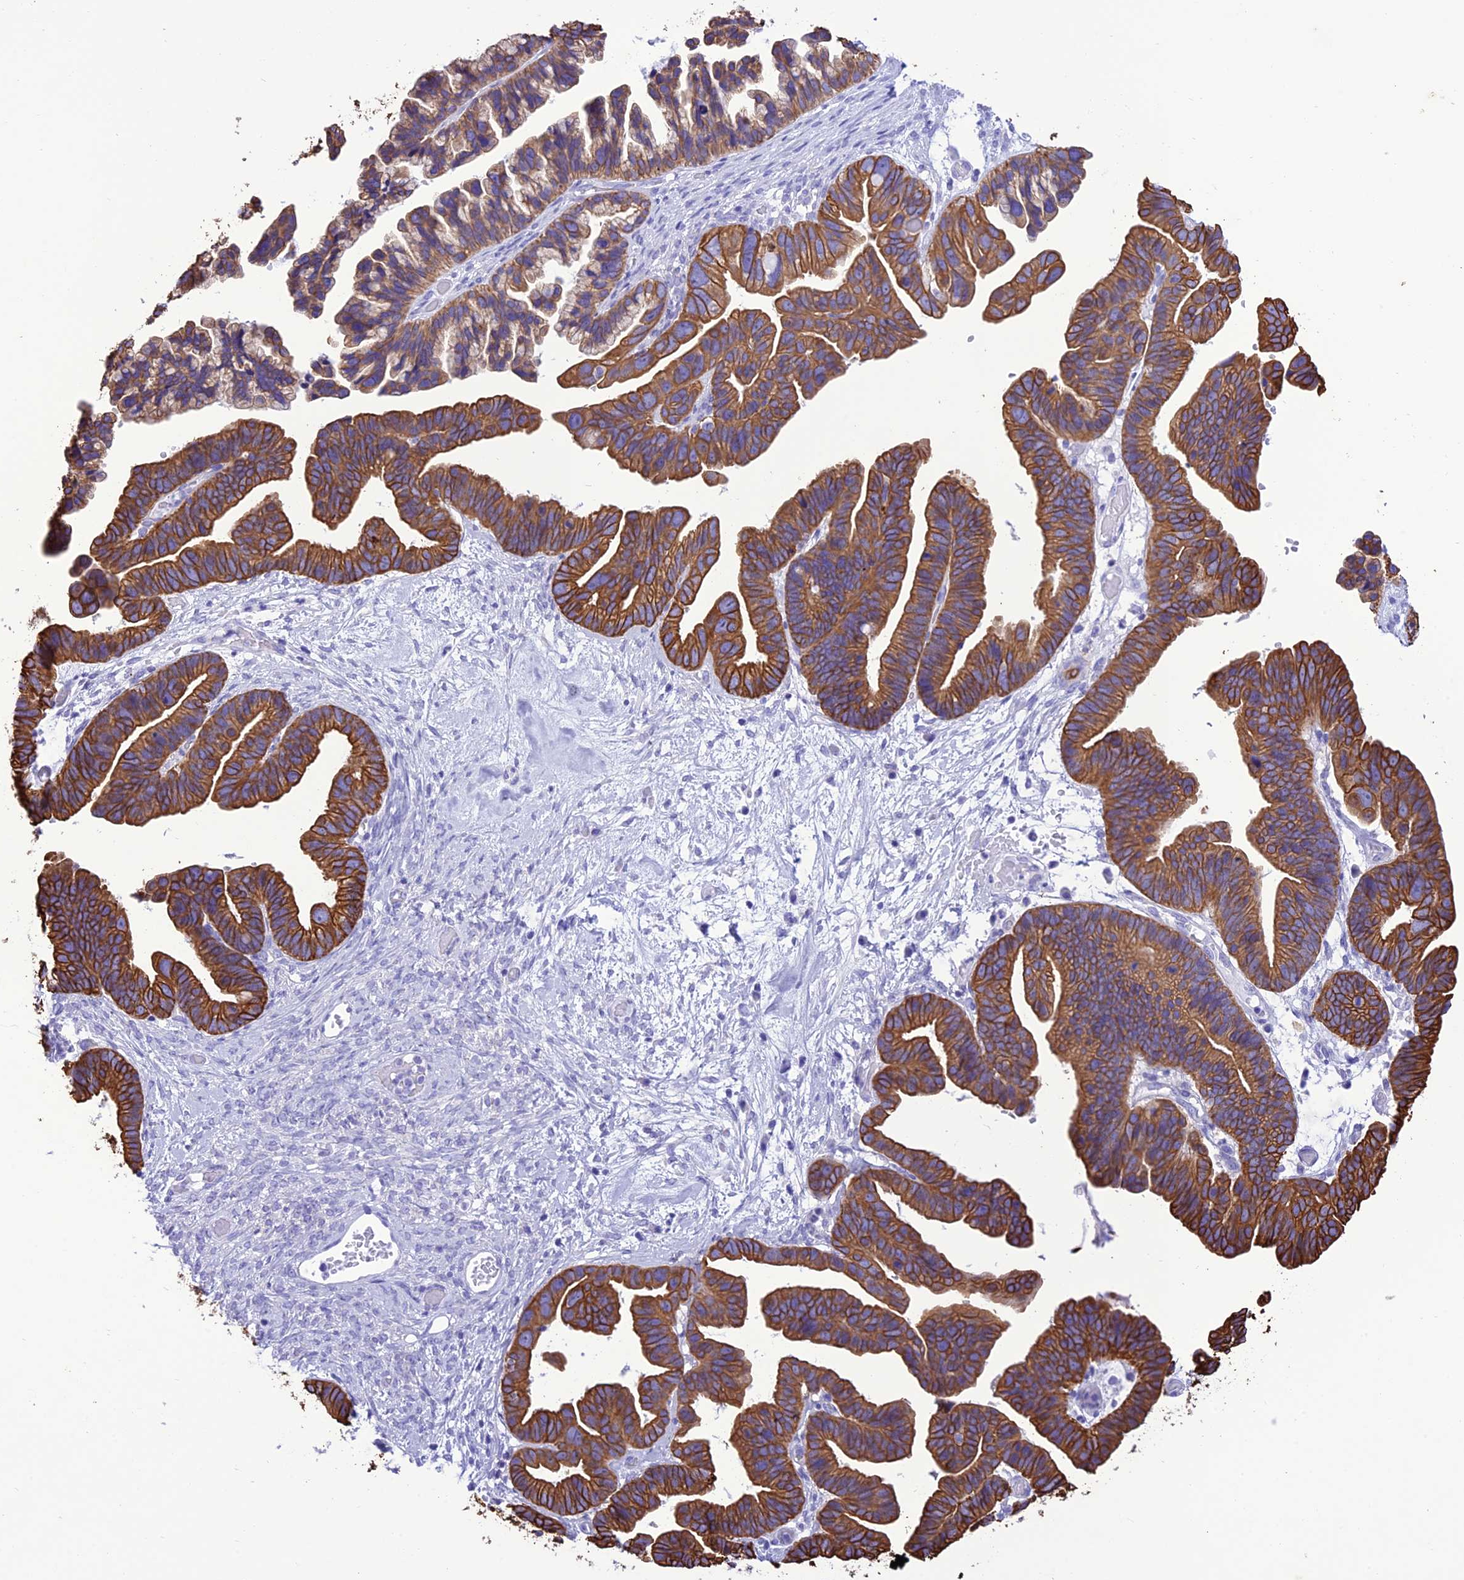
{"staining": {"intensity": "strong", "quantity": ">75%", "location": "cytoplasmic/membranous"}, "tissue": "ovarian cancer", "cell_type": "Tumor cells", "image_type": "cancer", "snomed": [{"axis": "morphology", "description": "Cystadenocarcinoma, serous, NOS"}, {"axis": "topography", "description": "Ovary"}], "caption": "Brown immunohistochemical staining in human ovarian serous cystadenocarcinoma reveals strong cytoplasmic/membranous staining in approximately >75% of tumor cells.", "gene": "VPS52", "patient": {"sex": "female", "age": 56}}